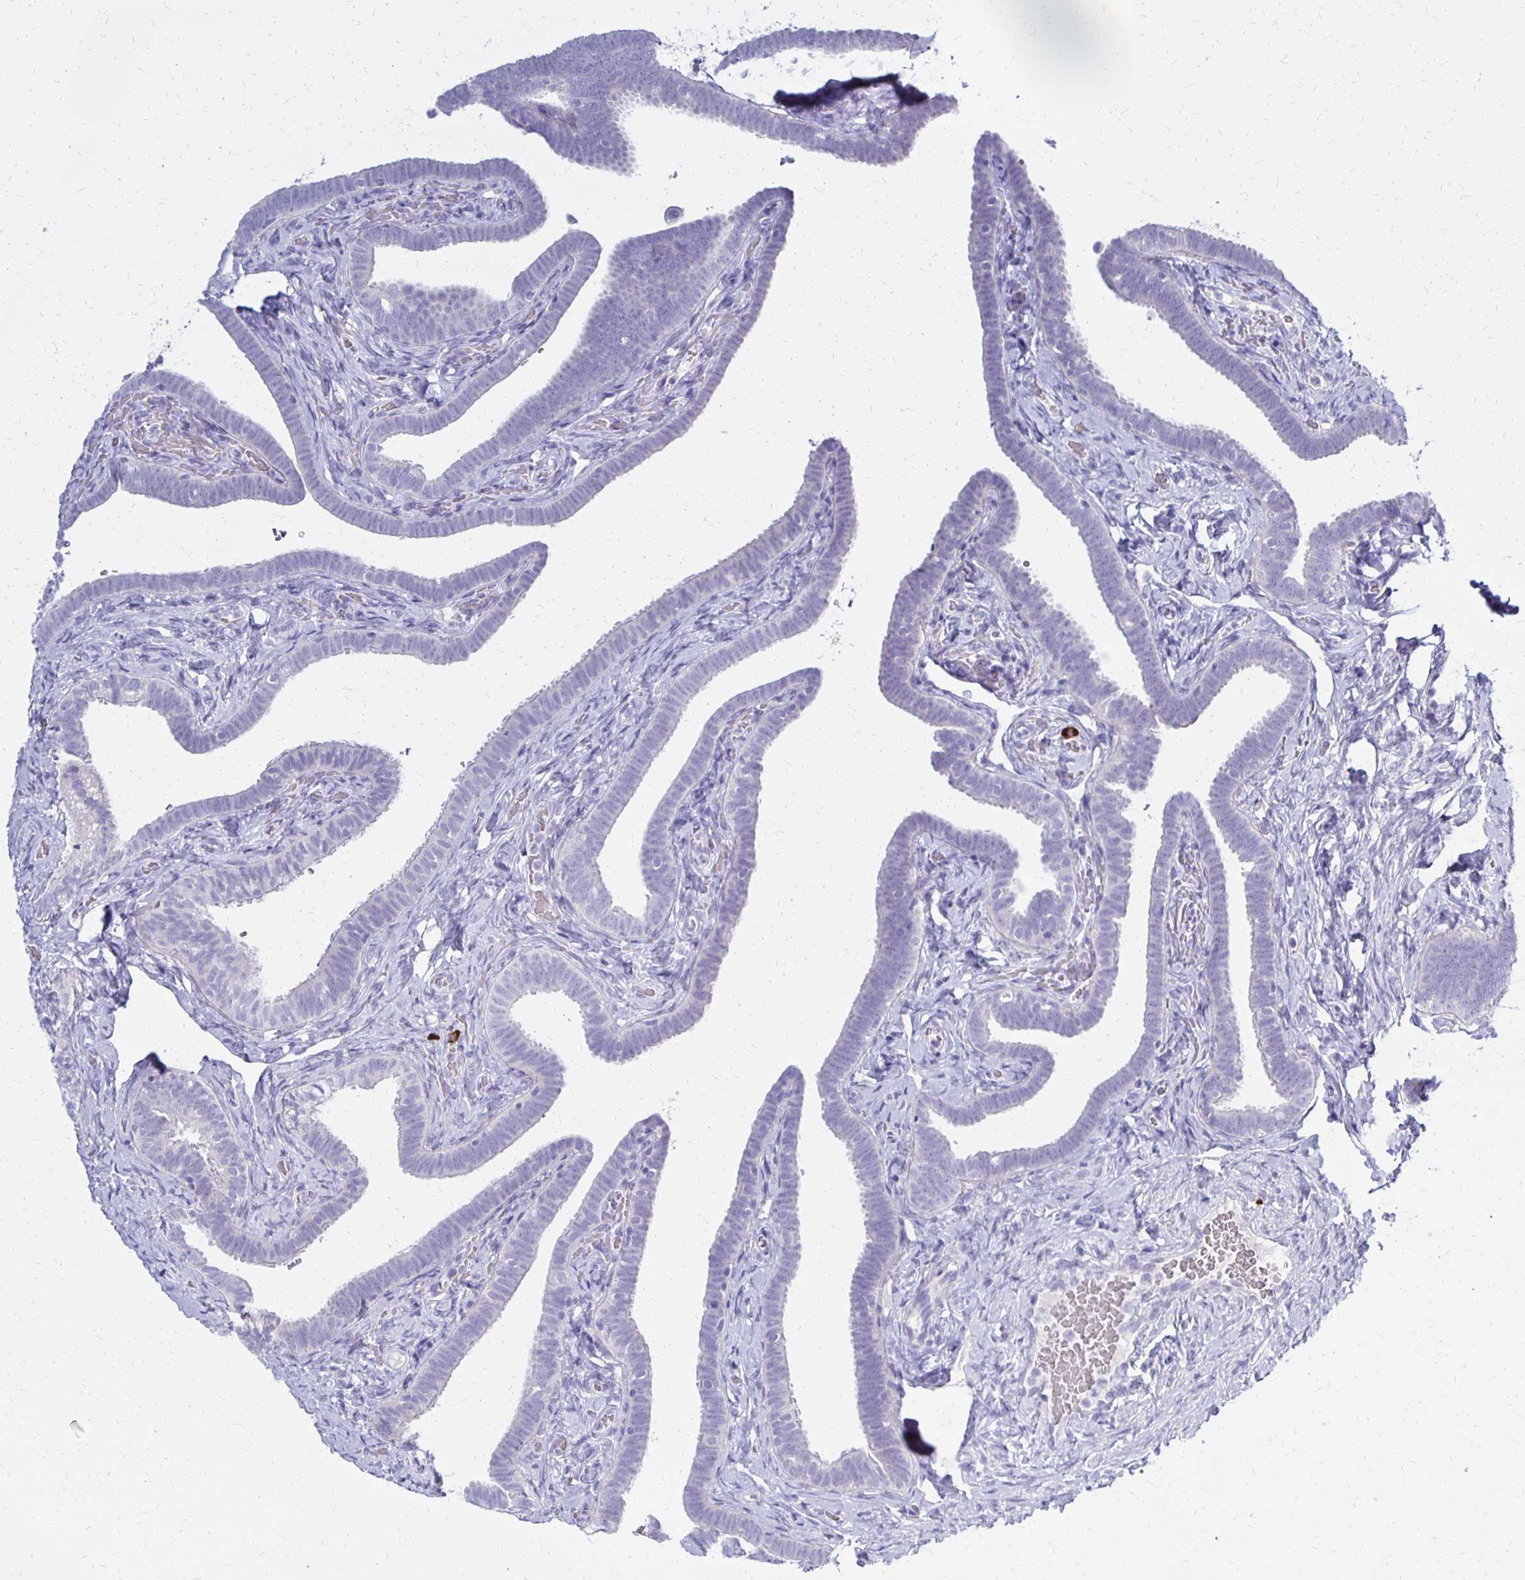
{"staining": {"intensity": "negative", "quantity": "none", "location": "none"}, "tissue": "fallopian tube", "cell_type": "Glandular cells", "image_type": "normal", "snomed": [{"axis": "morphology", "description": "Normal tissue, NOS"}, {"axis": "topography", "description": "Fallopian tube"}], "caption": "Normal fallopian tube was stained to show a protein in brown. There is no significant staining in glandular cells. (Brightfield microscopy of DAB (3,3'-diaminobenzidine) immunohistochemistry at high magnification).", "gene": "FNTB", "patient": {"sex": "female", "age": 69}}